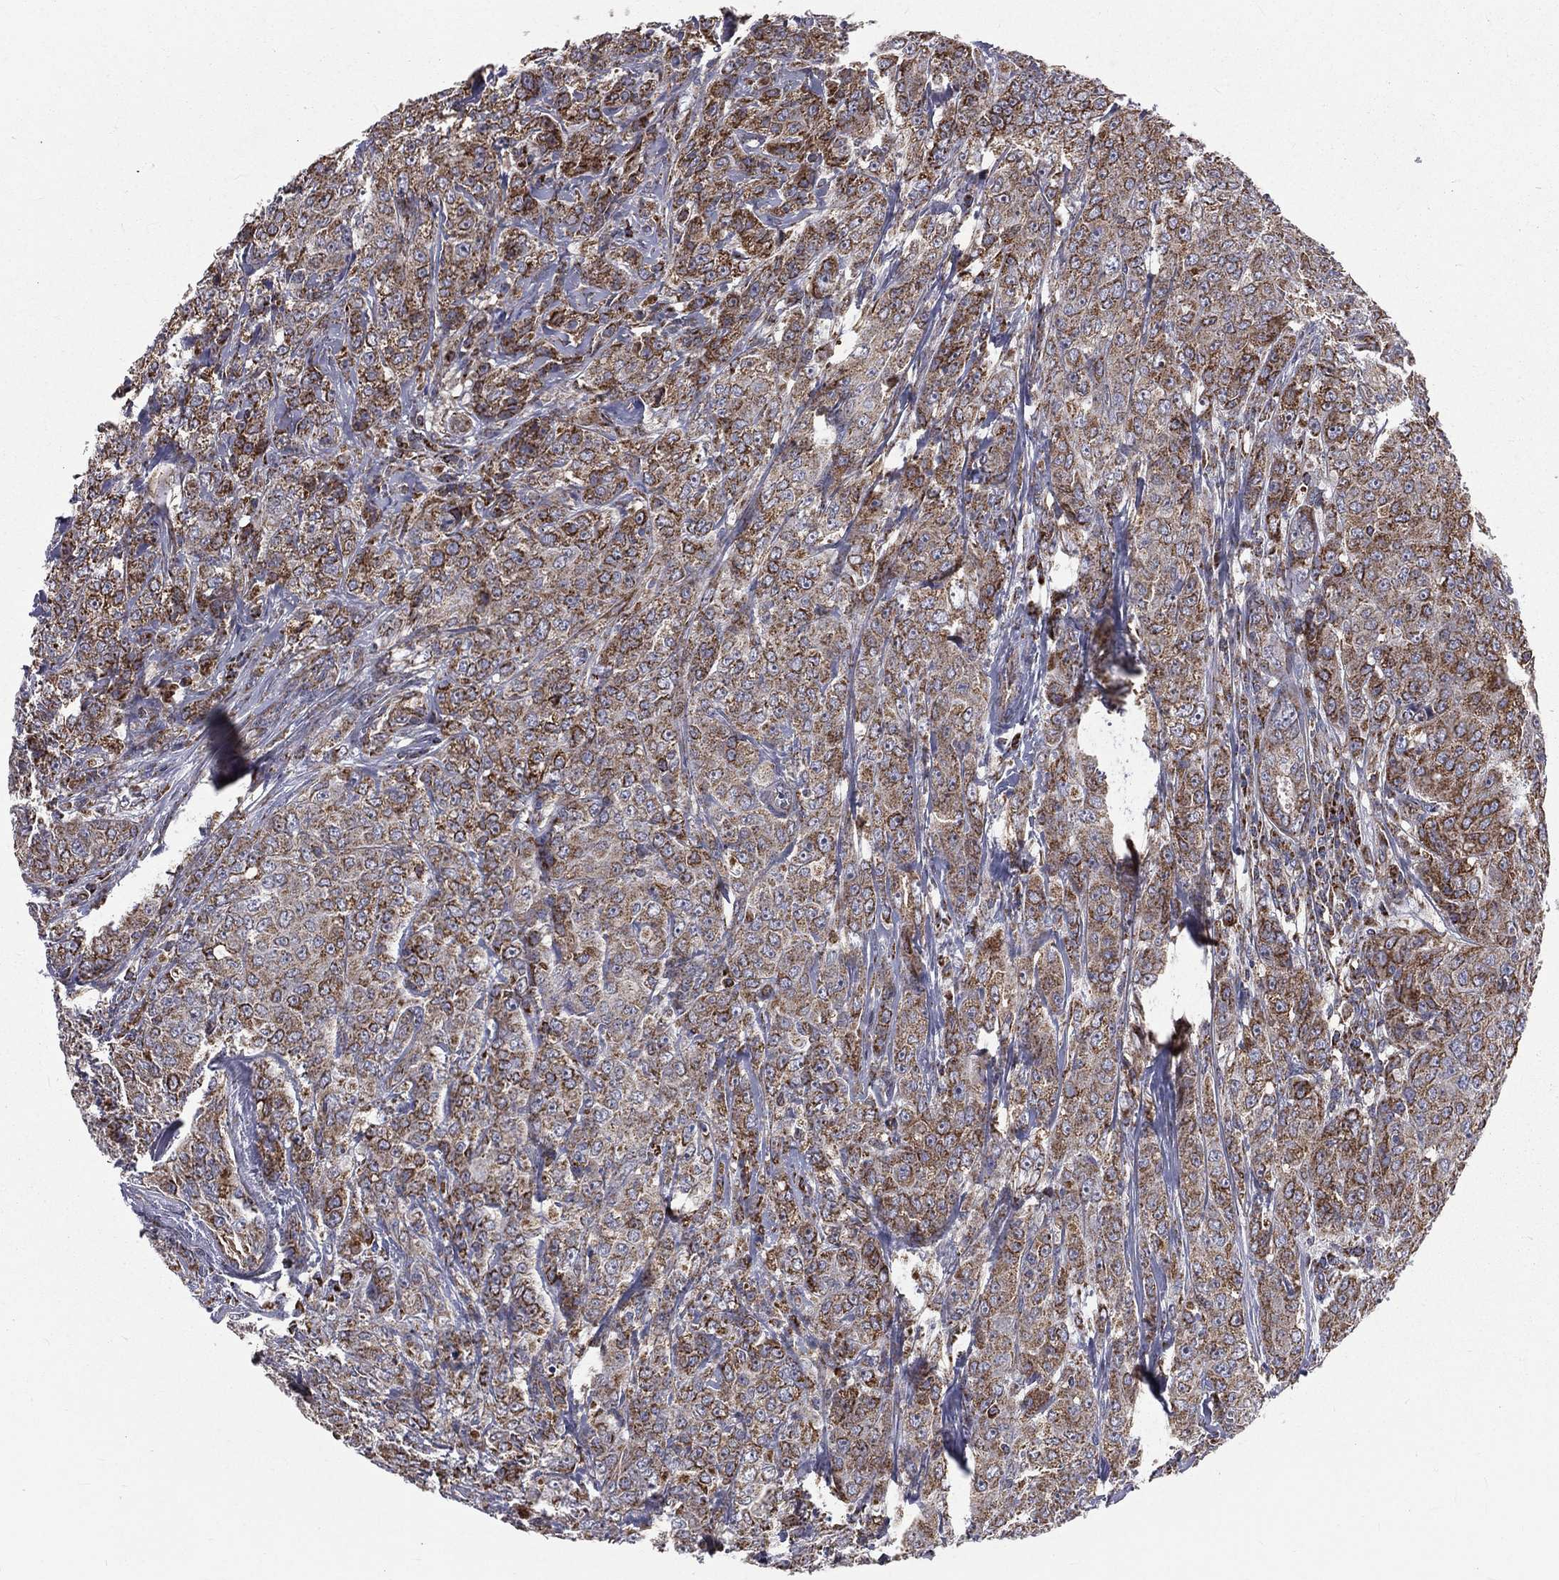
{"staining": {"intensity": "moderate", "quantity": ">75%", "location": "cytoplasmic/membranous"}, "tissue": "breast cancer", "cell_type": "Tumor cells", "image_type": "cancer", "snomed": [{"axis": "morphology", "description": "Duct carcinoma"}, {"axis": "topography", "description": "Breast"}], "caption": "This is a photomicrograph of immunohistochemistry (IHC) staining of breast infiltrating ductal carcinoma, which shows moderate expression in the cytoplasmic/membranous of tumor cells.", "gene": "GPD1", "patient": {"sex": "female", "age": 43}}